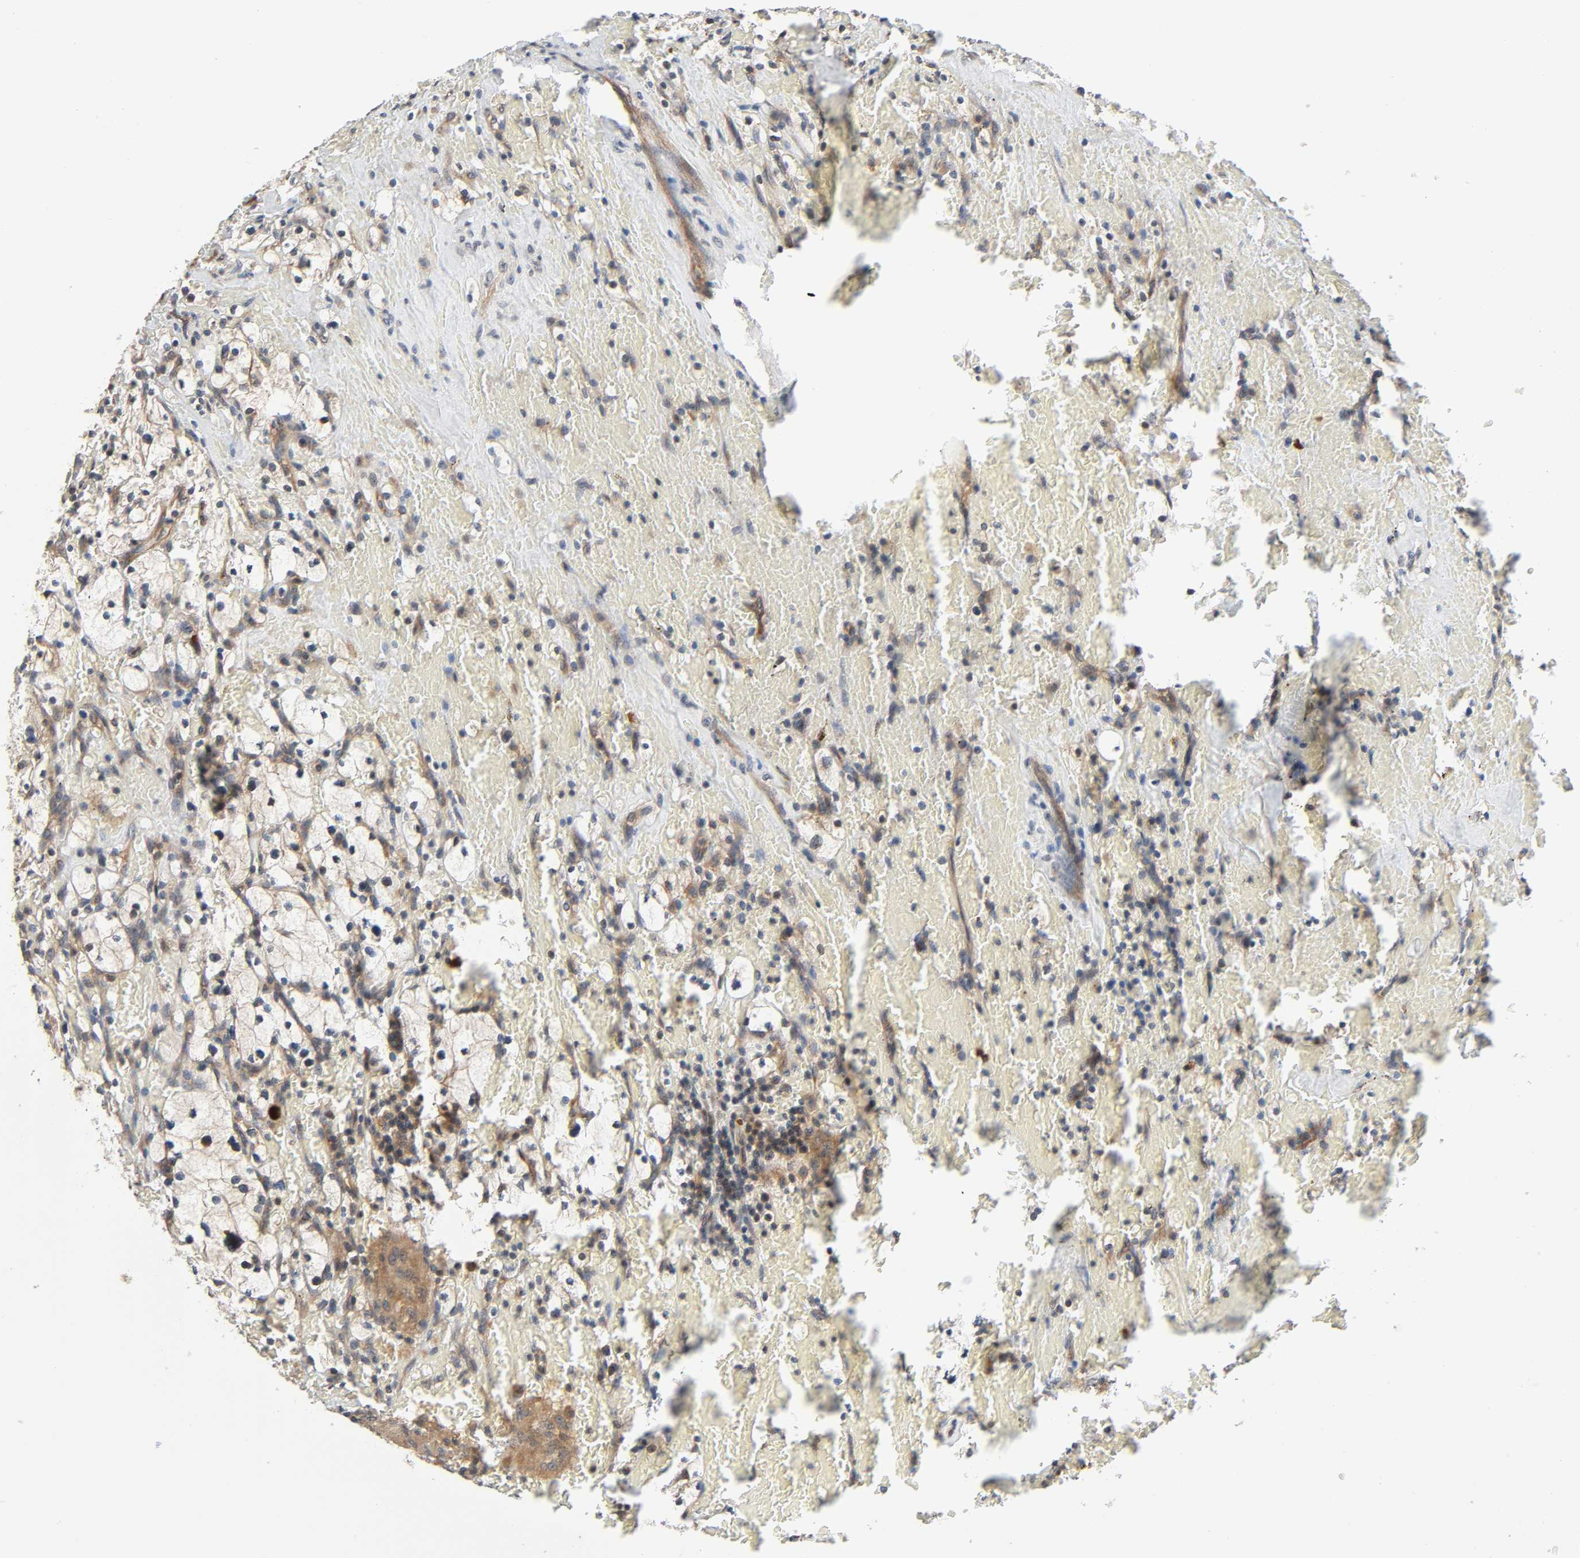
{"staining": {"intensity": "moderate", "quantity": ">75%", "location": "cytoplasmic/membranous"}, "tissue": "renal cancer", "cell_type": "Tumor cells", "image_type": "cancer", "snomed": [{"axis": "morphology", "description": "Adenocarcinoma, NOS"}, {"axis": "topography", "description": "Kidney"}], "caption": "Immunohistochemical staining of renal cancer shows moderate cytoplasmic/membranous protein expression in approximately >75% of tumor cells.", "gene": "PPP2R1B", "patient": {"sex": "female", "age": 83}}